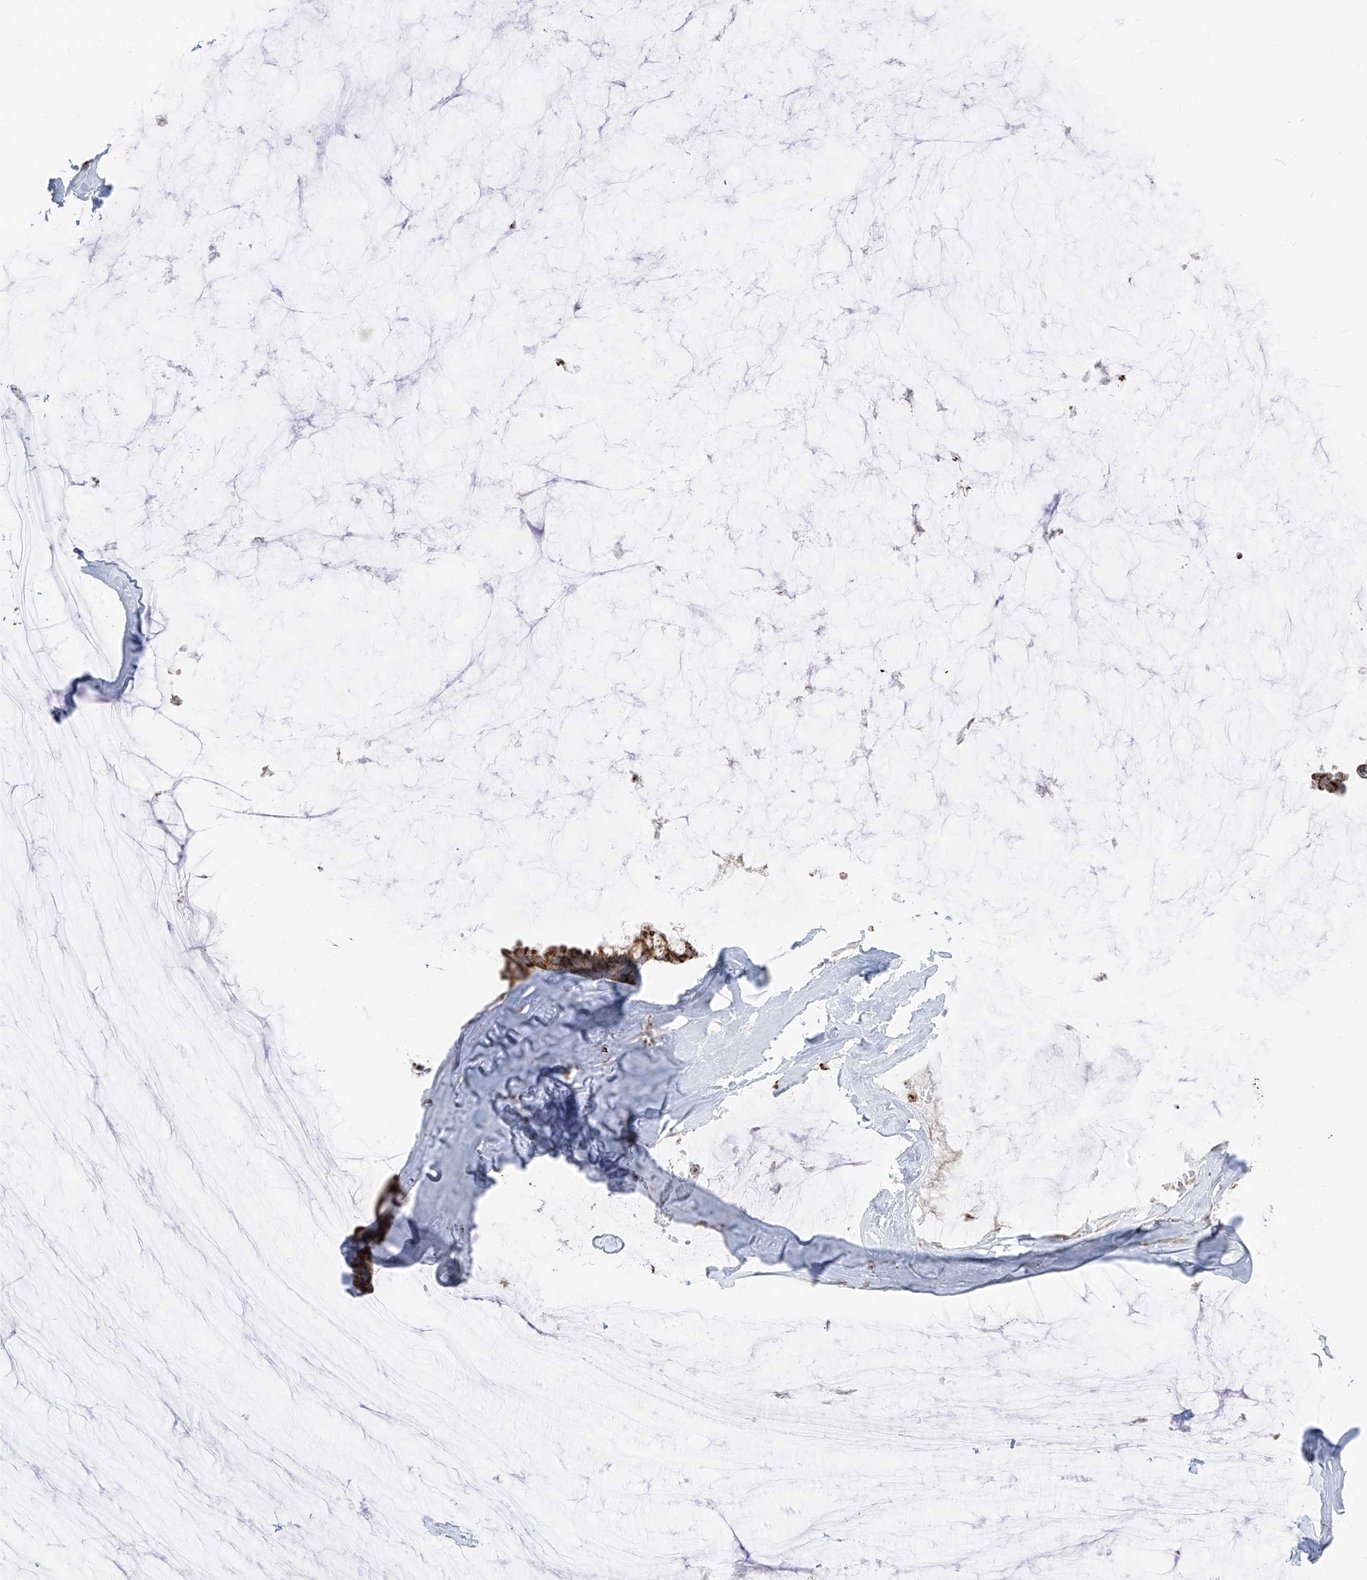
{"staining": {"intensity": "moderate", "quantity": ">75%", "location": "cytoplasmic/membranous"}, "tissue": "ovarian cancer", "cell_type": "Tumor cells", "image_type": "cancer", "snomed": [{"axis": "morphology", "description": "Cystadenocarcinoma, mucinous, NOS"}, {"axis": "topography", "description": "Ovary"}], "caption": "Ovarian cancer was stained to show a protein in brown. There is medium levels of moderate cytoplasmic/membranous staining in about >75% of tumor cells. The staining was performed using DAB (3,3'-diaminobenzidine), with brown indicating positive protein expression. Nuclei are stained blue with hematoxylin.", "gene": "ETHE1", "patient": {"sex": "female", "age": 39}}